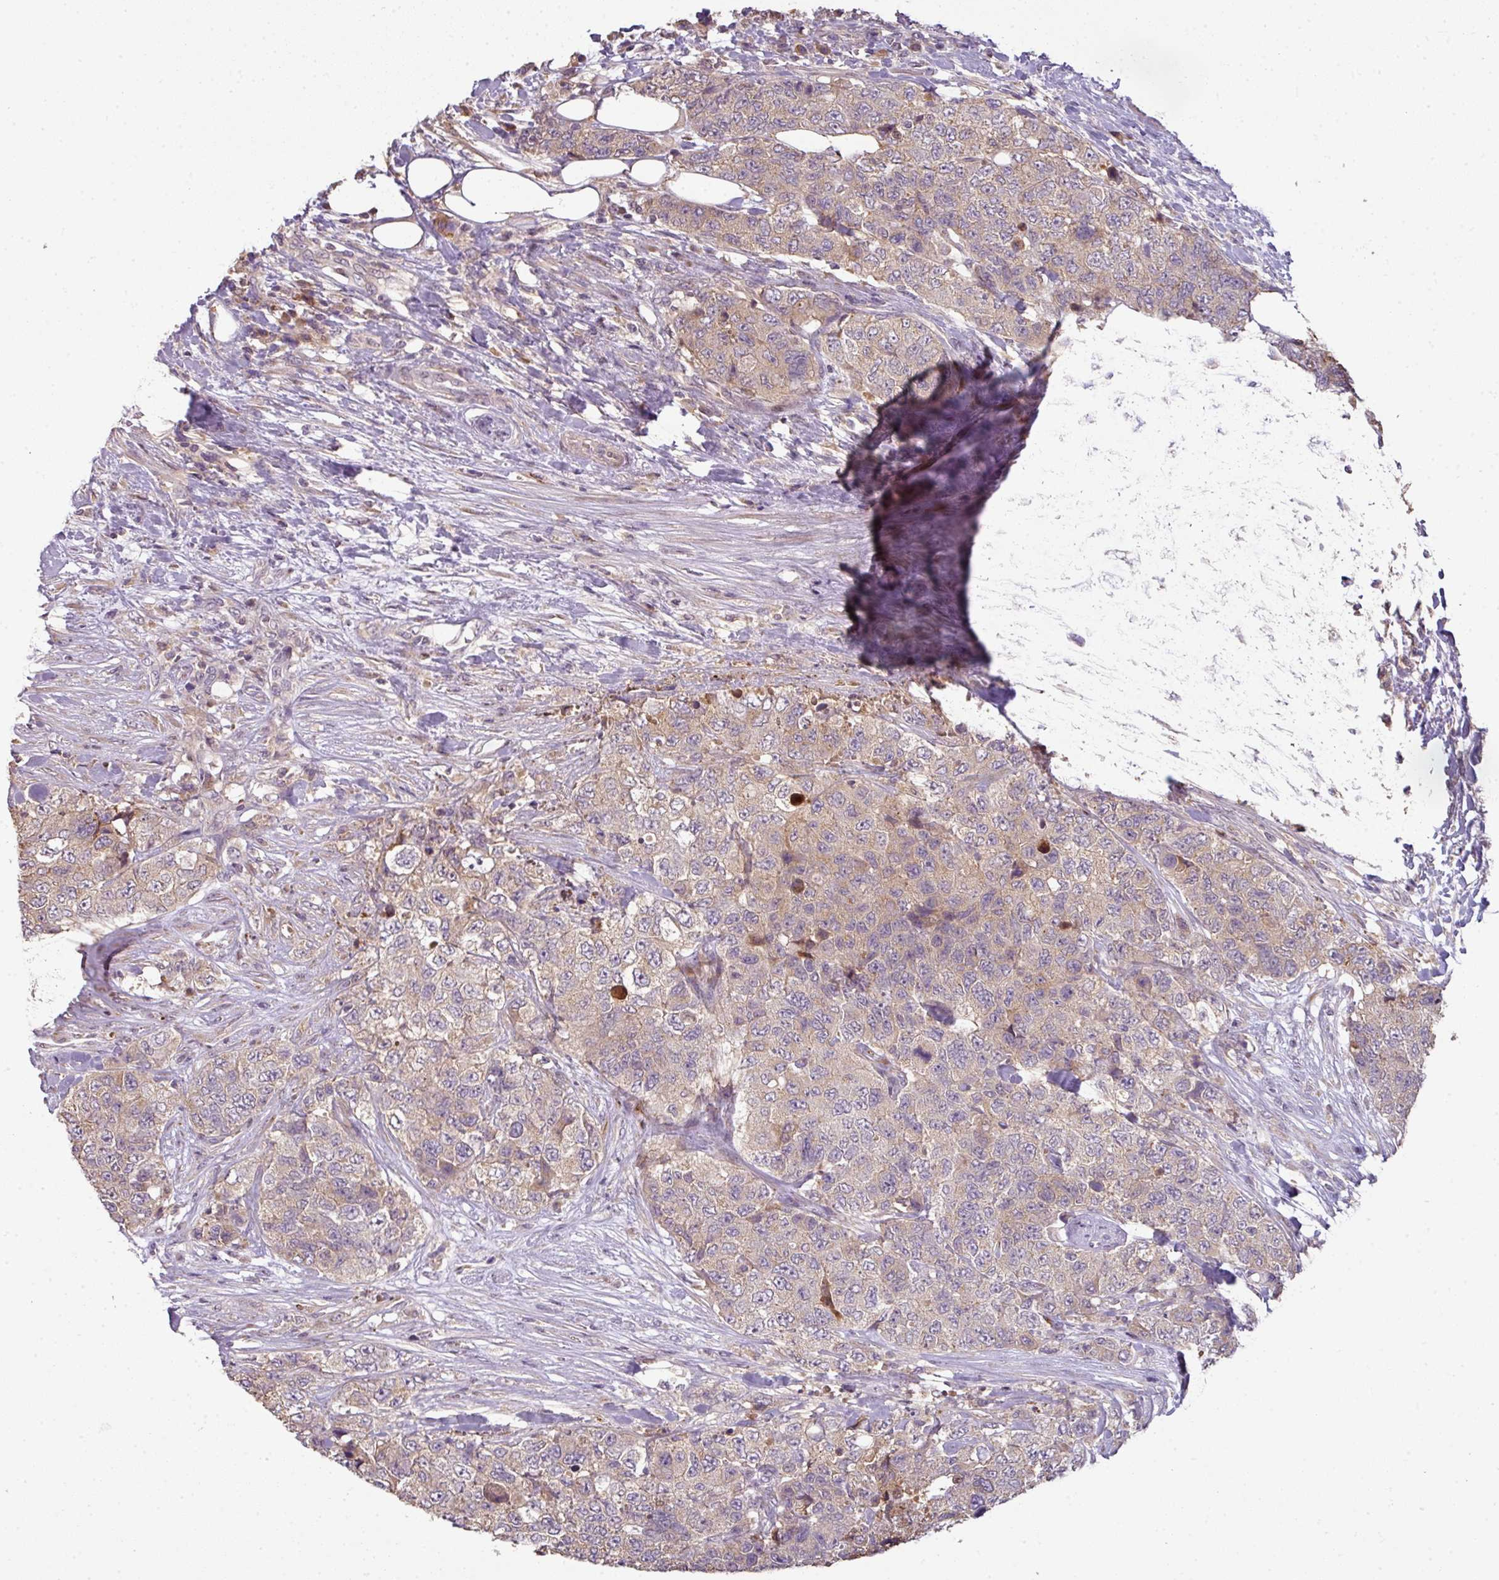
{"staining": {"intensity": "weak", "quantity": "25%-75%", "location": "cytoplasmic/membranous"}, "tissue": "urothelial cancer", "cell_type": "Tumor cells", "image_type": "cancer", "snomed": [{"axis": "morphology", "description": "Urothelial carcinoma, High grade"}, {"axis": "topography", "description": "Urinary bladder"}], "caption": "Protein staining shows weak cytoplasmic/membranous staining in about 25%-75% of tumor cells in urothelial carcinoma (high-grade).", "gene": "SPCS3", "patient": {"sex": "female", "age": 78}}